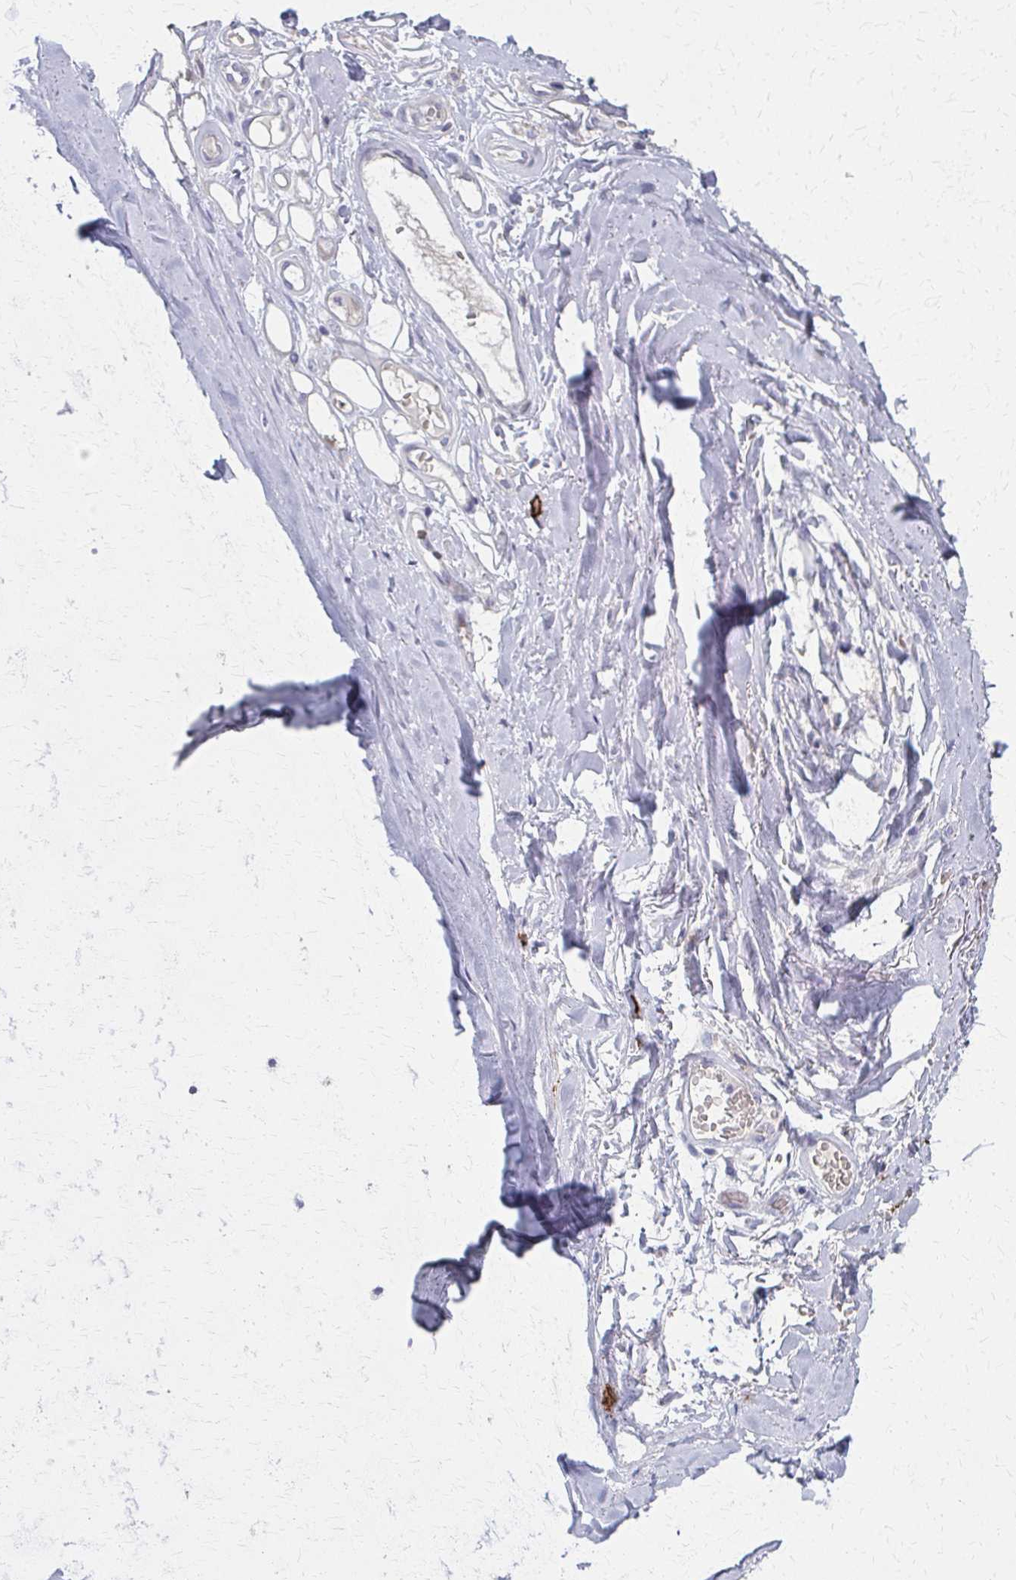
{"staining": {"intensity": "negative", "quantity": "none", "location": "none"}, "tissue": "adipose tissue", "cell_type": "Adipocytes", "image_type": "normal", "snomed": [{"axis": "morphology", "description": "Normal tissue, NOS"}, {"axis": "topography", "description": "Cartilage tissue"}, {"axis": "topography", "description": "Nasopharynx"}, {"axis": "topography", "description": "Thyroid gland"}], "caption": "This is an IHC photomicrograph of benign adipose tissue. There is no positivity in adipocytes.", "gene": "MS4A2", "patient": {"sex": "male", "age": 63}}